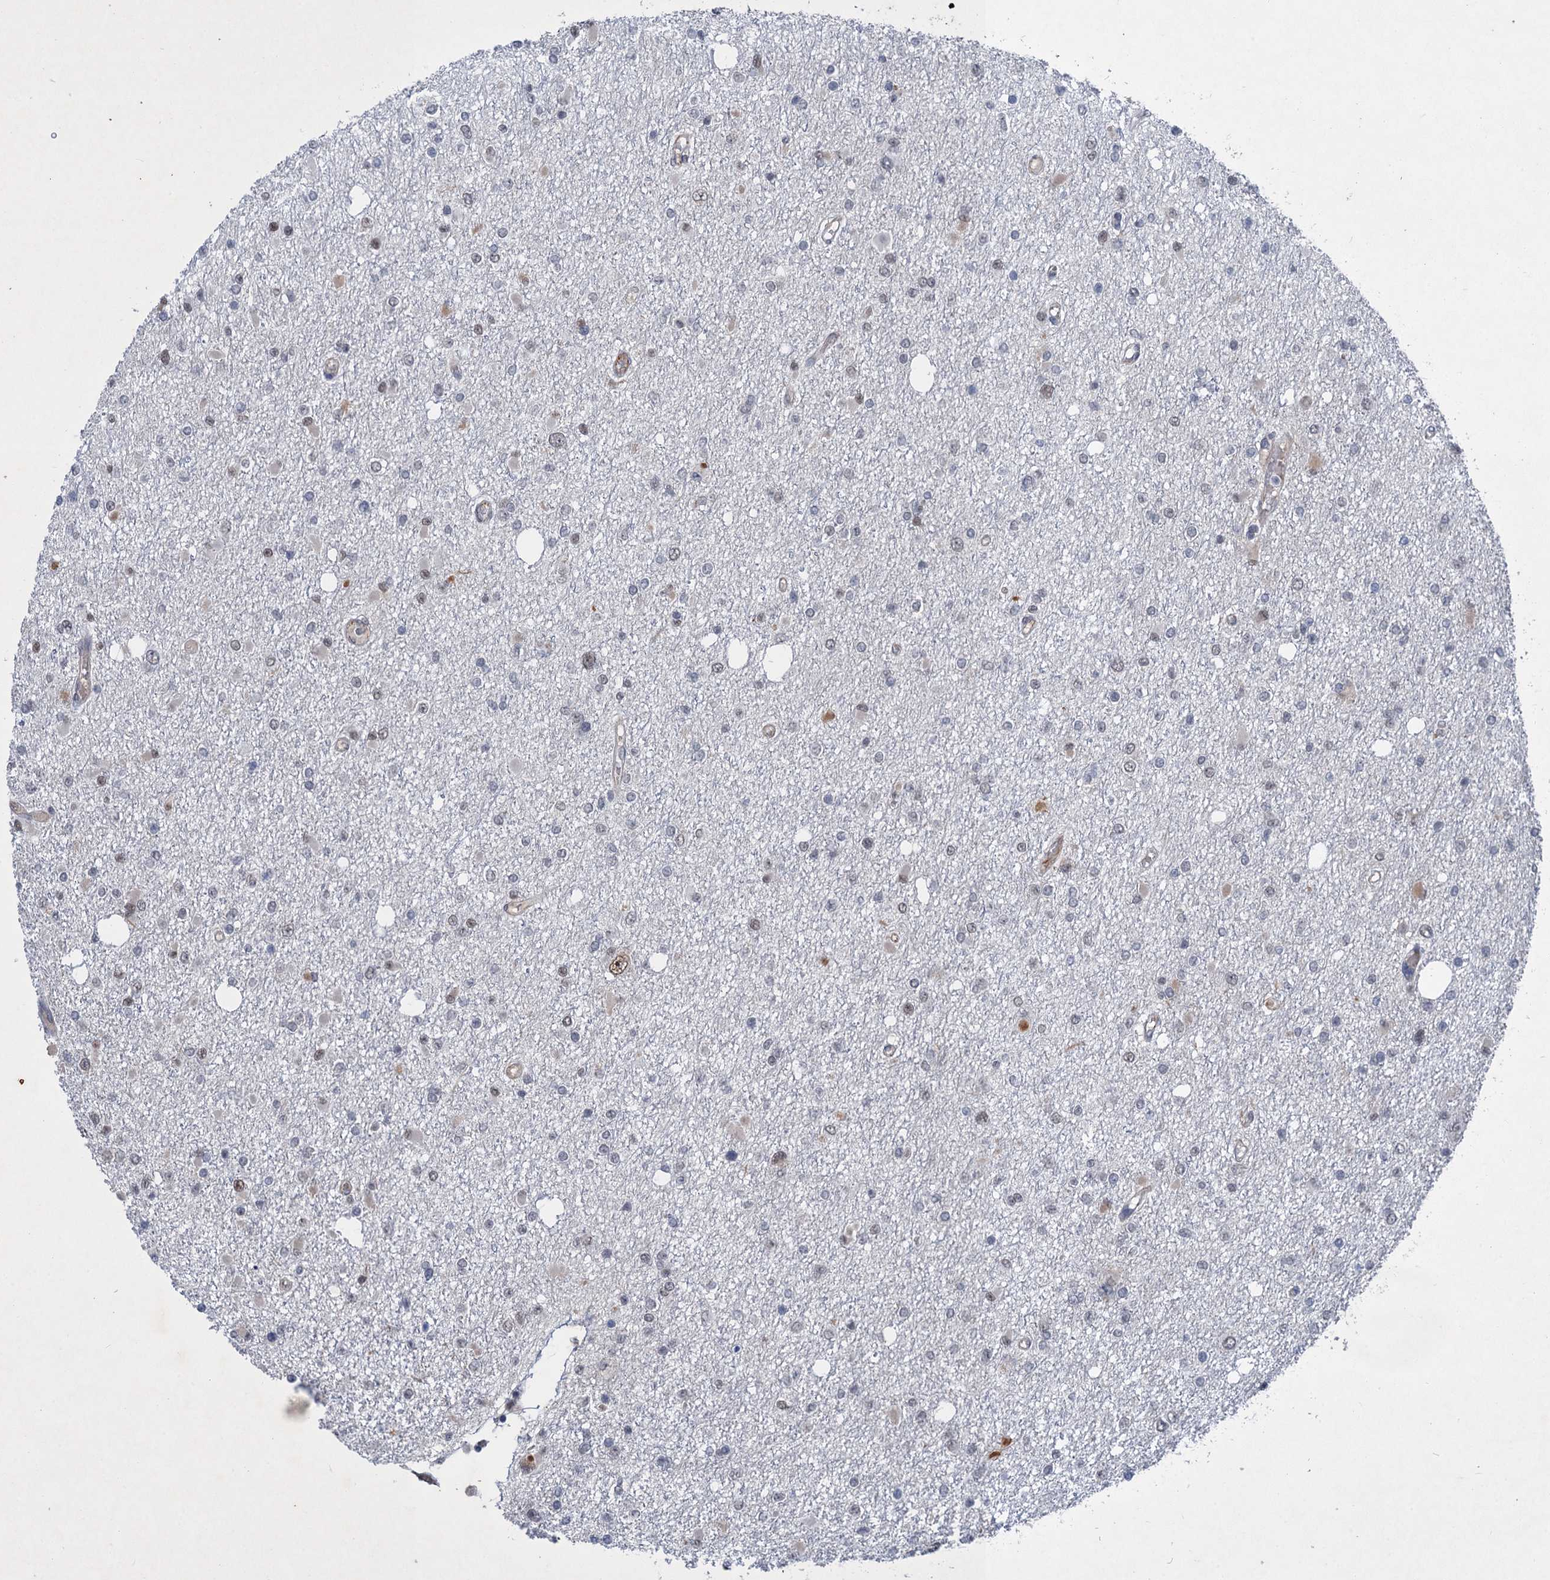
{"staining": {"intensity": "negative", "quantity": "none", "location": "none"}, "tissue": "glioma", "cell_type": "Tumor cells", "image_type": "cancer", "snomed": [{"axis": "morphology", "description": "Glioma, malignant, Low grade"}, {"axis": "topography", "description": "Brain"}], "caption": "Glioma was stained to show a protein in brown. There is no significant positivity in tumor cells.", "gene": "TTC31", "patient": {"sex": "female", "age": 22}}